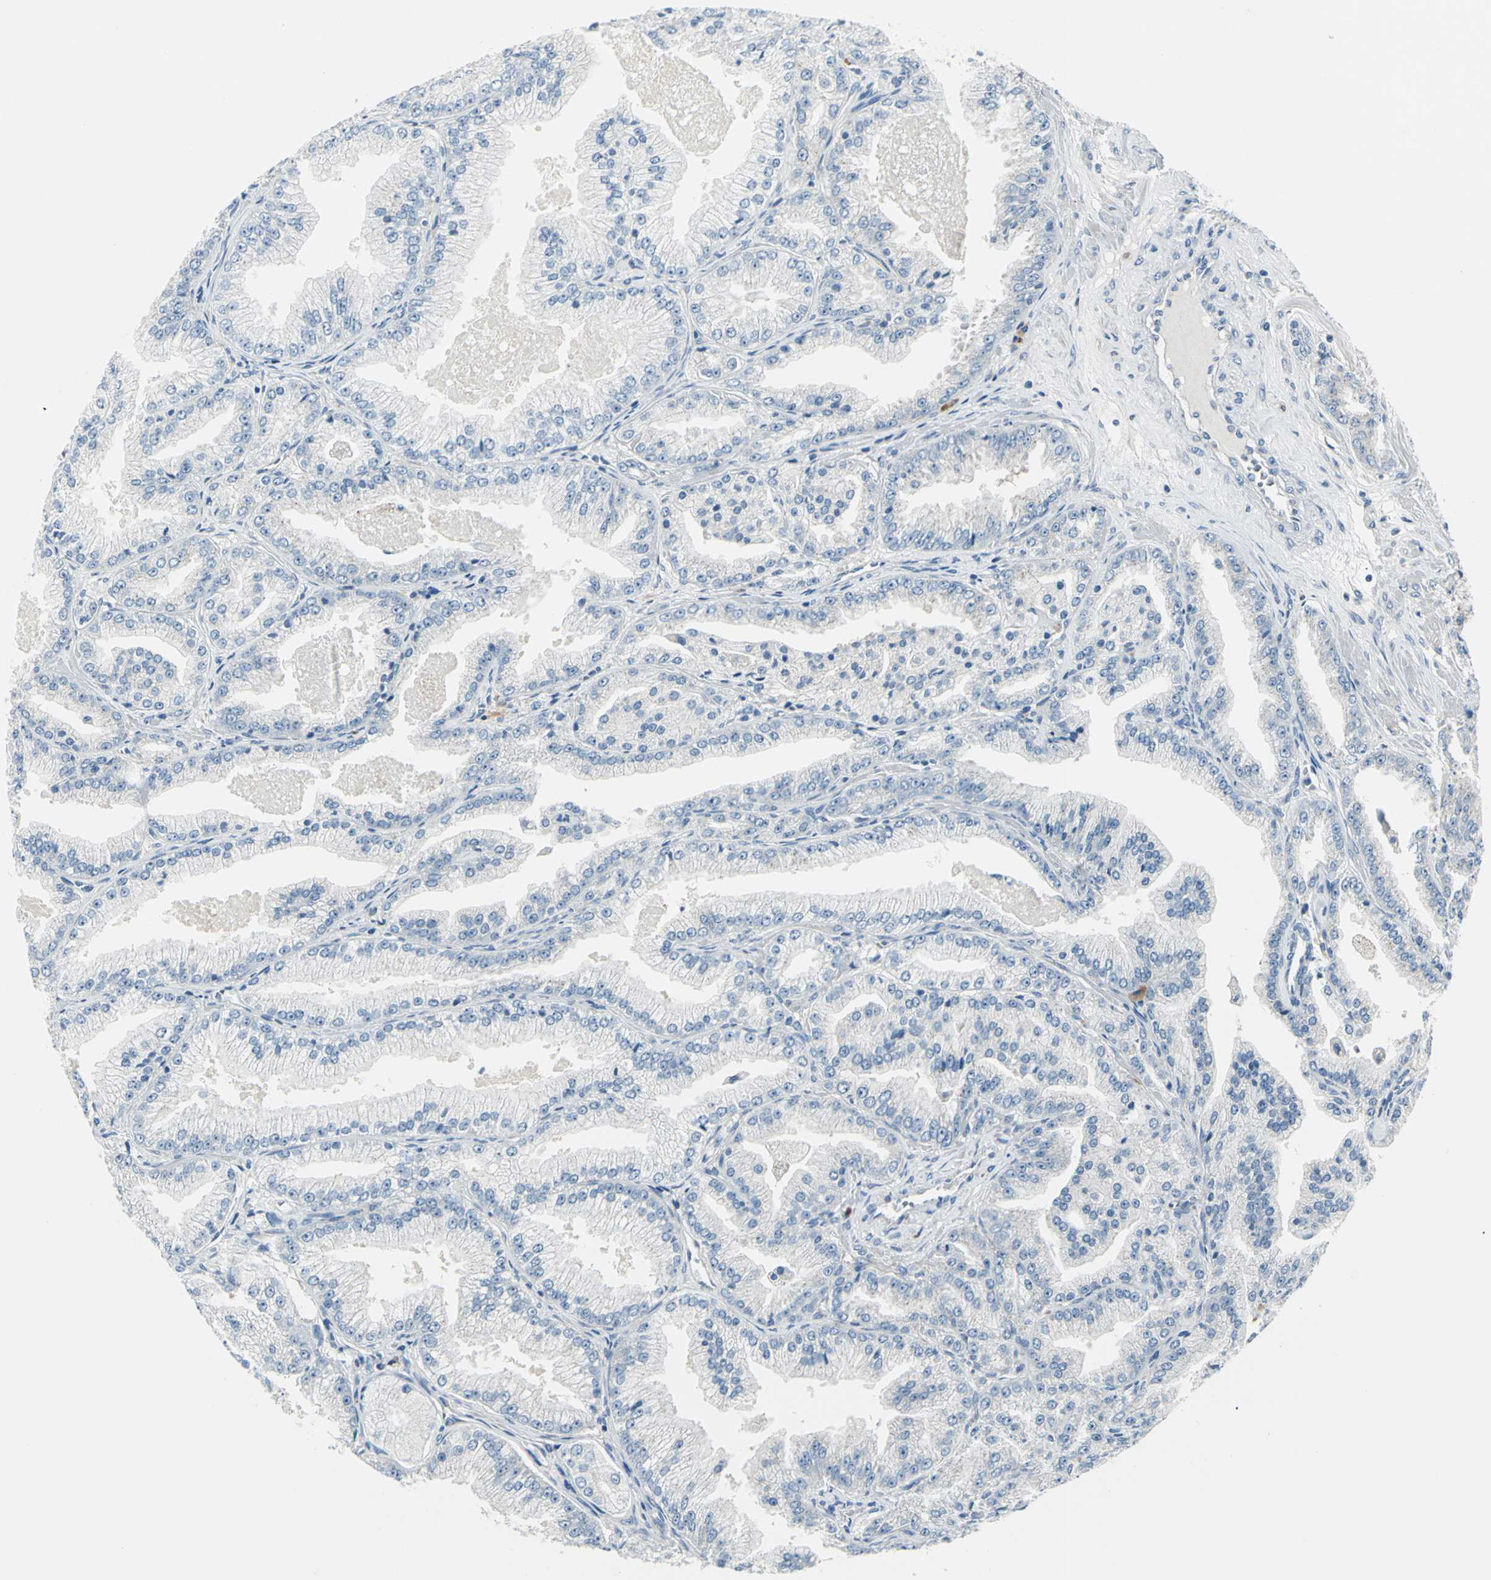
{"staining": {"intensity": "weak", "quantity": "<25%", "location": "cytoplasmic/membranous"}, "tissue": "prostate cancer", "cell_type": "Tumor cells", "image_type": "cancer", "snomed": [{"axis": "morphology", "description": "Adenocarcinoma, High grade"}, {"axis": "topography", "description": "Prostate"}], "caption": "This histopathology image is of prostate cancer stained with immunohistochemistry to label a protein in brown with the nuclei are counter-stained blue. There is no expression in tumor cells.", "gene": "B3GNT2", "patient": {"sex": "male", "age": 61}}